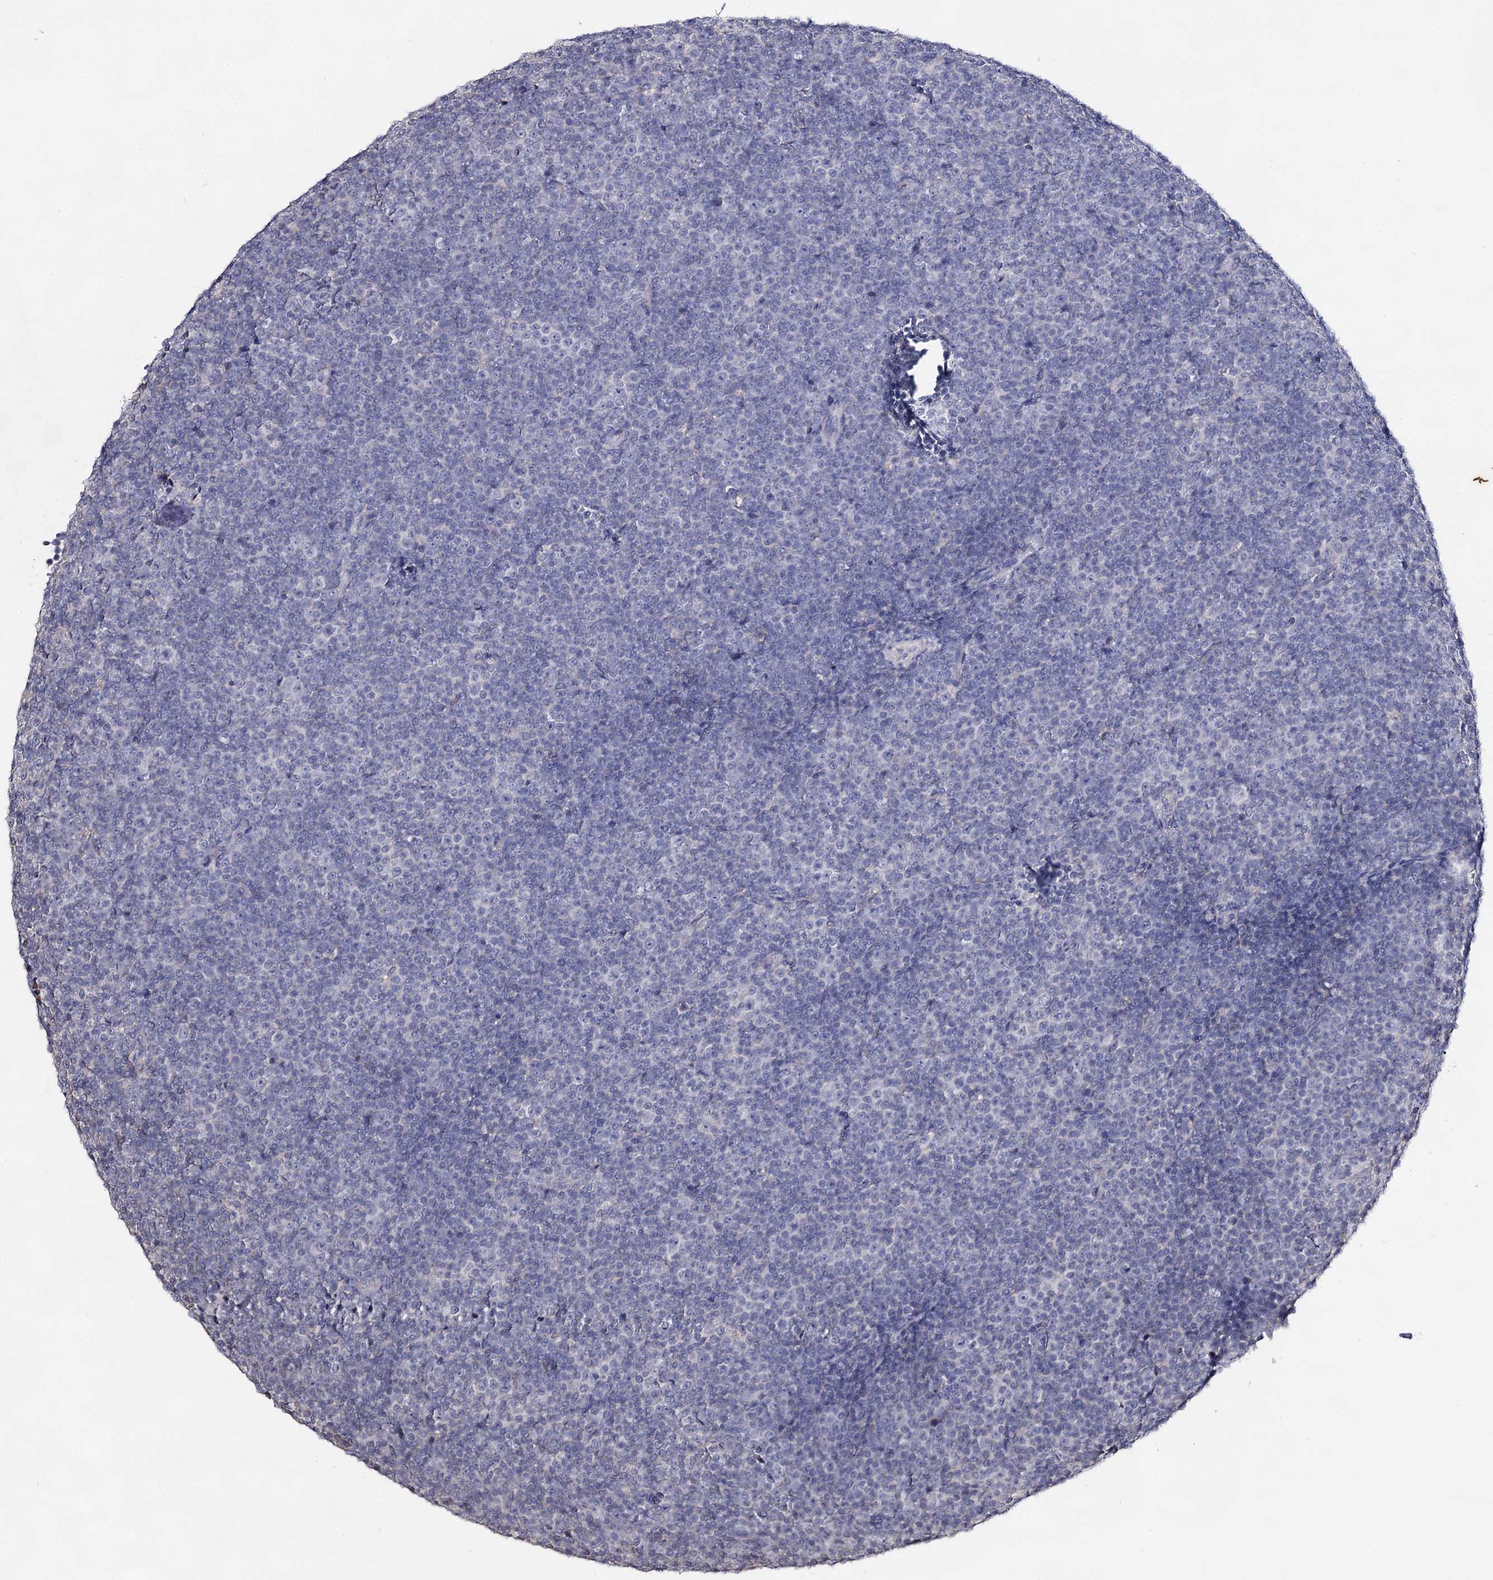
{"staining": {"intensity": "negative", "quantity": "none", "location": "none"}, "tissue": "lymphoma", "cell_type": "Tumor cells", "image_type": "cancer", "snomed": [{"axis": "morphology", "description": "Malignant lymphoma, non-Hodgkin's type, Low grade"}, {"axis": "topography", "description": "Lymph node"}], "caption": "Immunohistochemistry (IHC) of lymphoma demonstrates no expression in tumor cells. The staining was performed using DAB (3,3'-diaminobenzidine) to visualize the protein expression in brown, while the nuclei were stained in blue with hematoxylin (Magnification: 20x).", "gene": "PLIN1", "patient": {"sex": "female", "age": 67}}